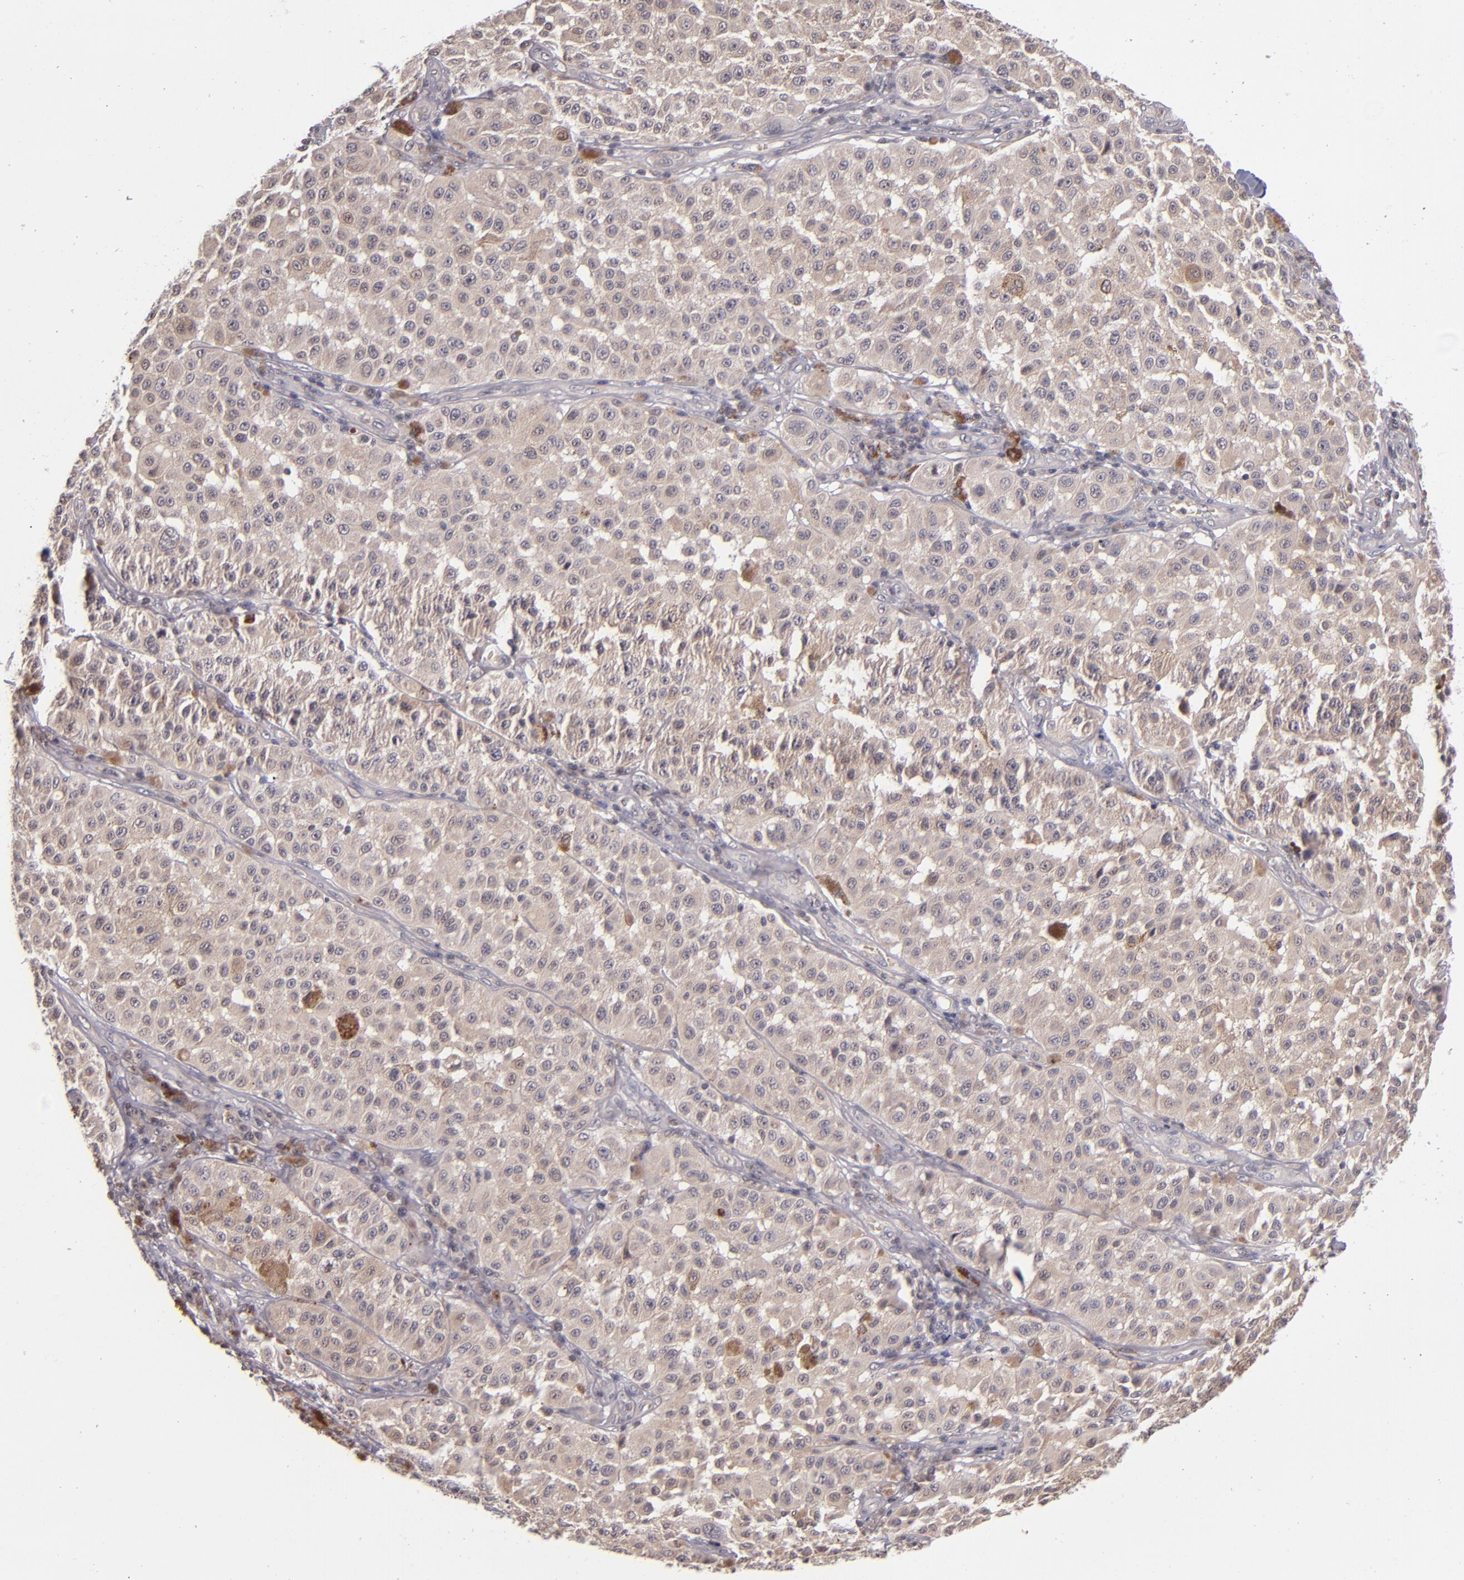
{"staining": {"intensity": "weak", "quantity": ">75%", "location": "cytoplasmic/membranous"}, "tissue": "melanoma", "cell_type": "Tumor cells", "image_type": "cancer", "snomed": [{"axis": "morphology", "description": "Malignant melanoma, NOS"}, {"axis": "topography", "description": "Skin"}], "caption": "Immunohistochemical staining of human malignant melanoma displays low levels of weak cytoplasmic/membranous staining in about >75% of tumor cells.", "gene": "TSC2", "patient": {"sex": "female", "age": 64}}